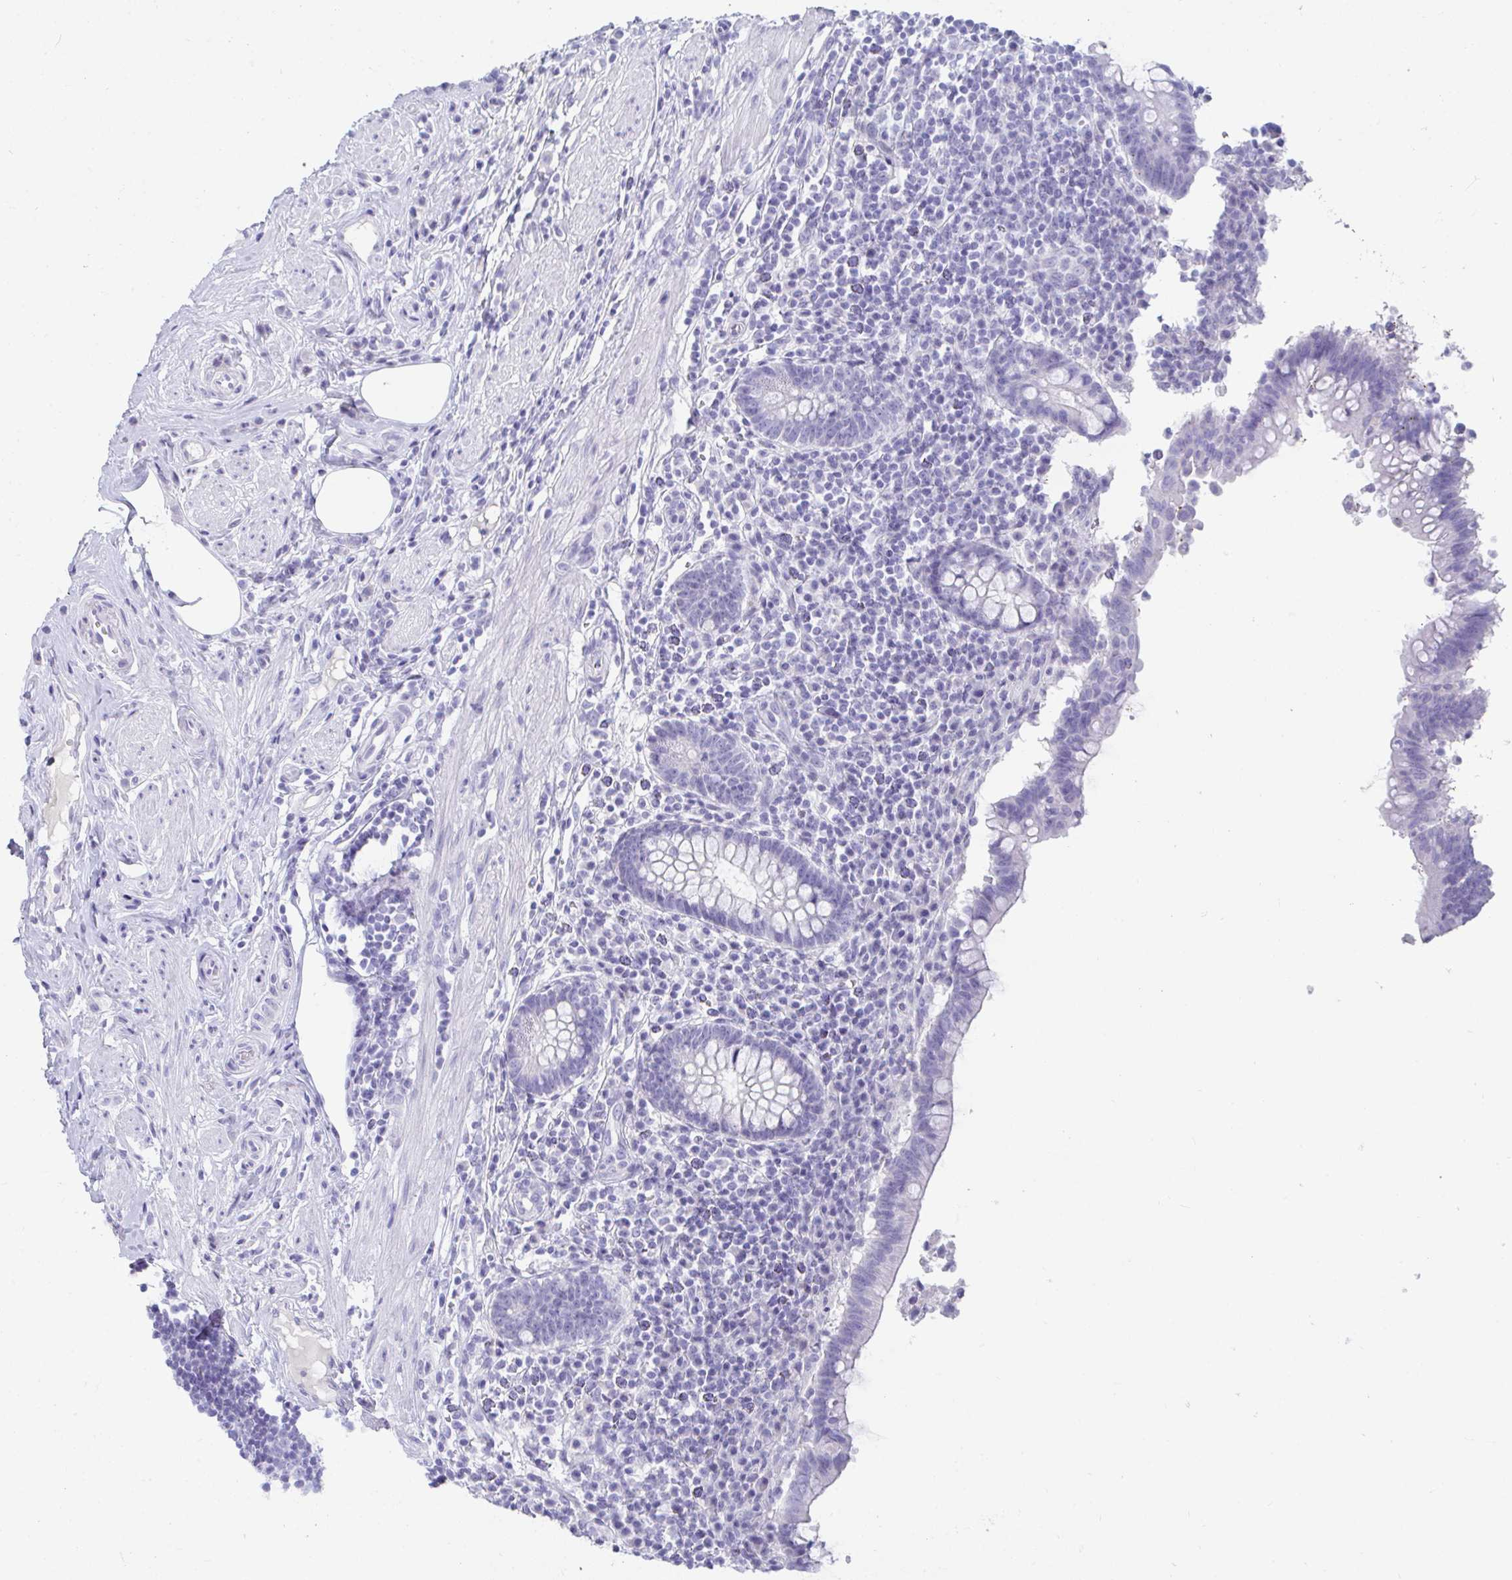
{"staining": {"intensity": "negative", "quantity": "none", "location": "none"}, "tissue": "appendix", "cell_type": "Glandular cells", "image_type": "normal", "snomed": [{"axis": "morphology", "description": "Normal tissue, NOS"}, {"axis": "topography", "description": "Appendix"}], "caption": "Image shows no protein staining in glandular cells of benign appendix.", "gene": "TTC30A", "patient": {"sex": "female", "age": 56}}